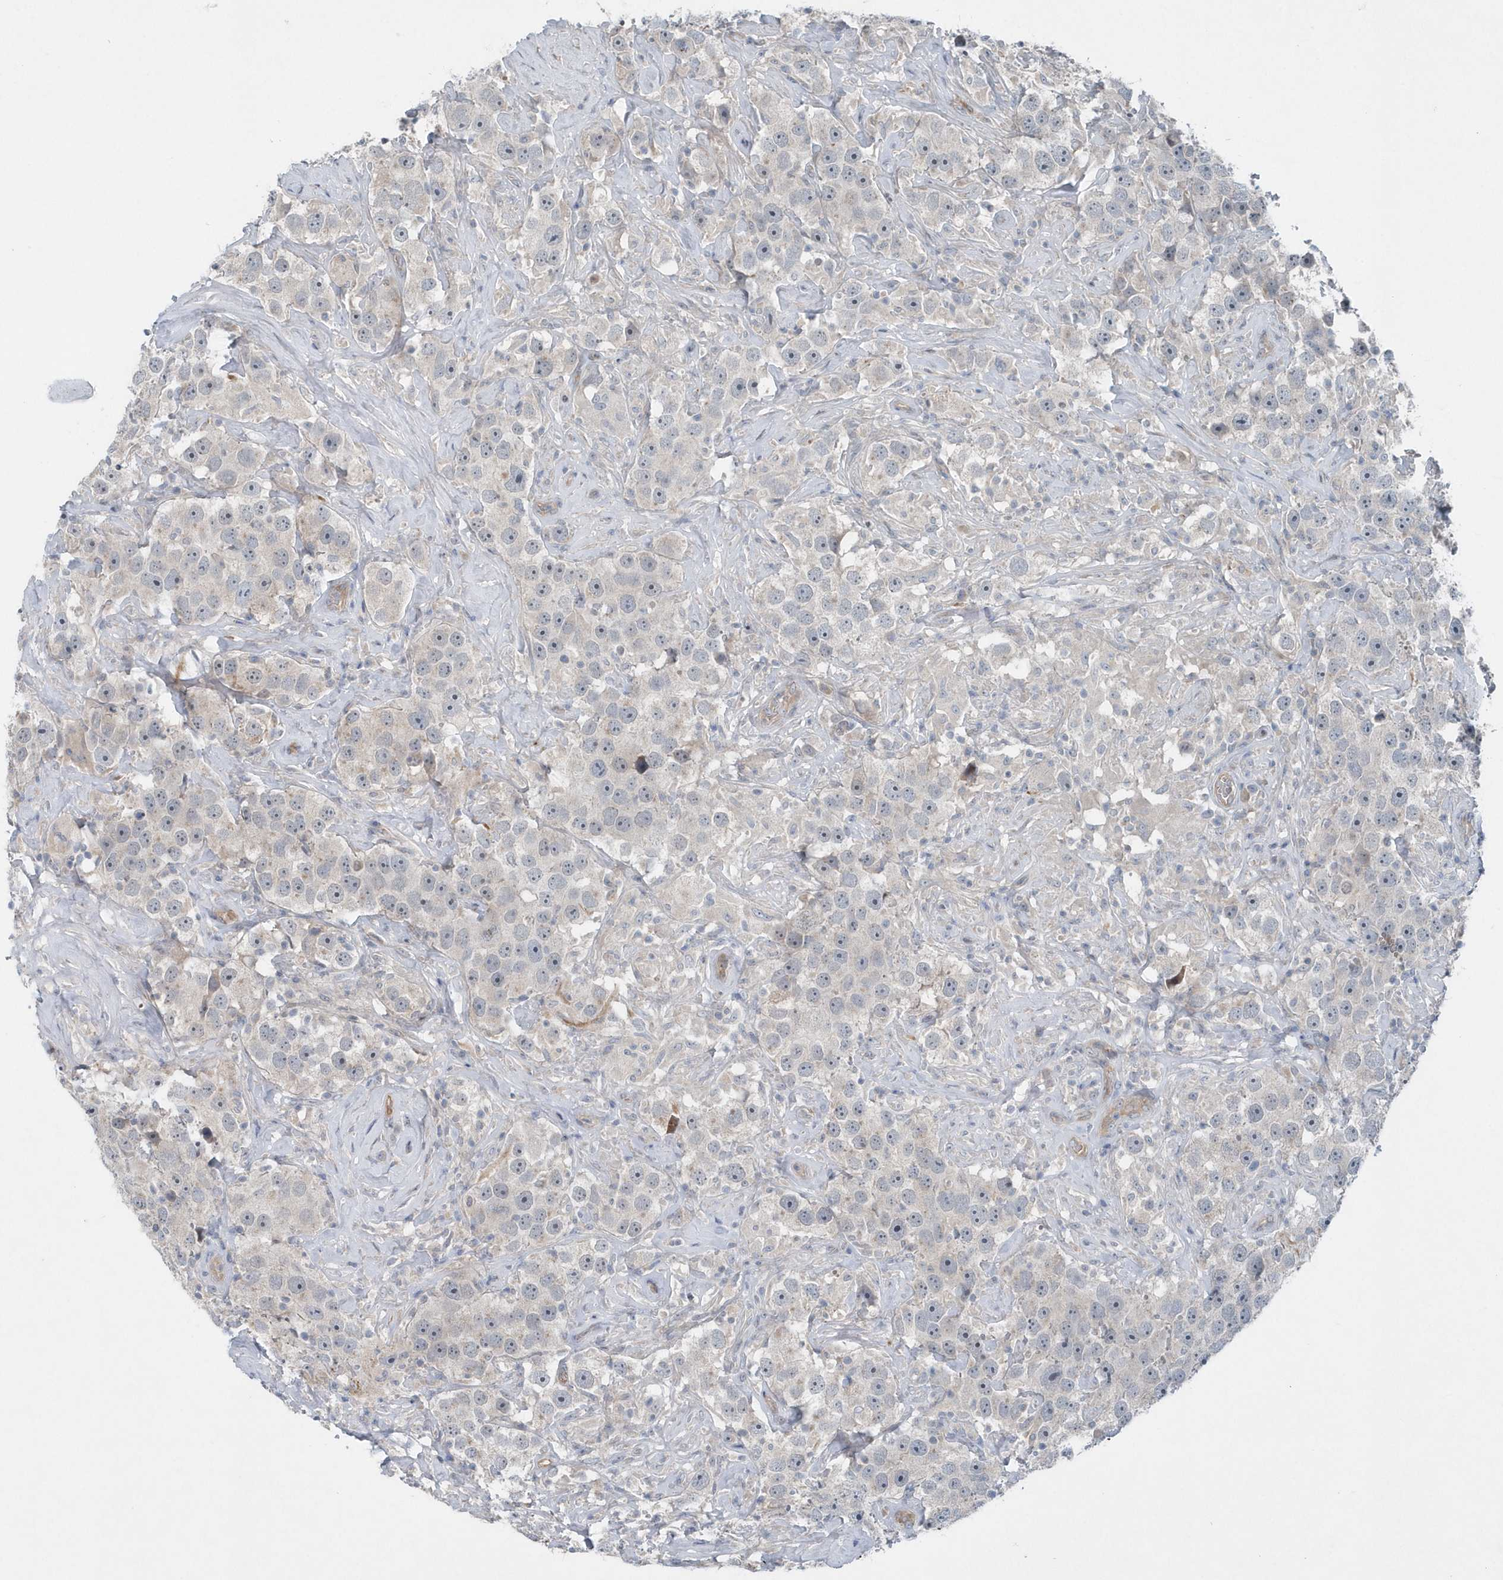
{"staining": {"intensity": "negative", "quantity": "none", "location": "none"}, "tissue": "testis cancer", "cell_type": "Tumor cells", "image_type": "cancer", "snomed": [{"axis": "morphology", "description": "Seminoma, NOS"}, {"axis": "topography", "description": "Testis"}], "caption": "Human seminoma (testis) stained for a protein using immunohistochemistry displays no positivity in tumor cells.", "gene": "MCC", "patient": {"sex": "male", "age": 49}}